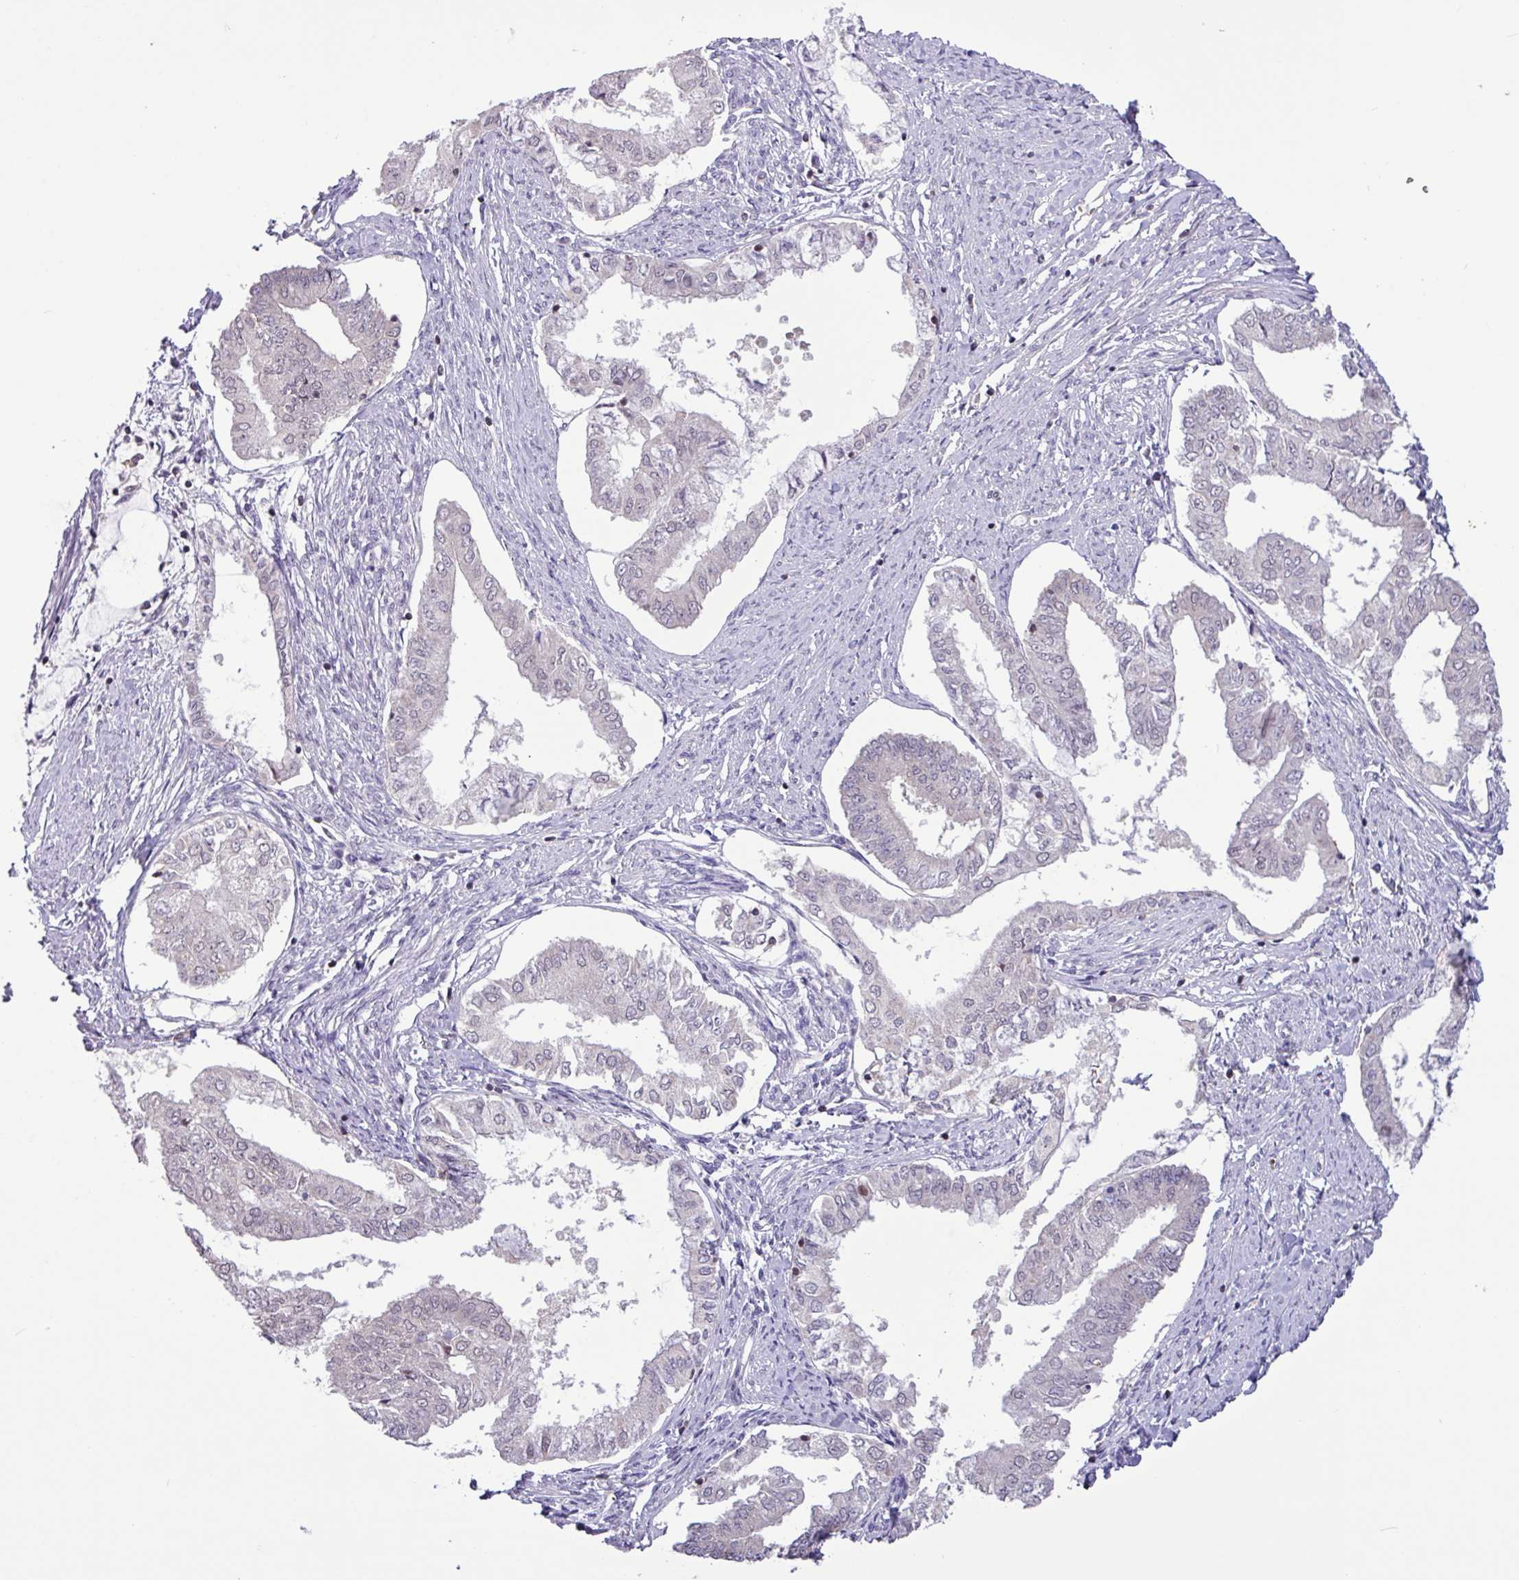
{"staining": {"intensity": "weak", "quantity": "<25%", "location": "nuclear"}, "tissue": "endometrial cancer", "cell_type": "Tumor cells", "image_type": "cancer", "snomed": [{"axis": "morphology", "description": "Adenocarcinoma, NOS"}, {"axis": "topography", "description": "Endometrium"}], "caption": "IHC micrograph of human endometrial adenocarcinoma stained for a protein (brown), which reveals no staining in tumor cells.", "gene": "RTL3", "patient": {"sex": "female", "age": 76}}